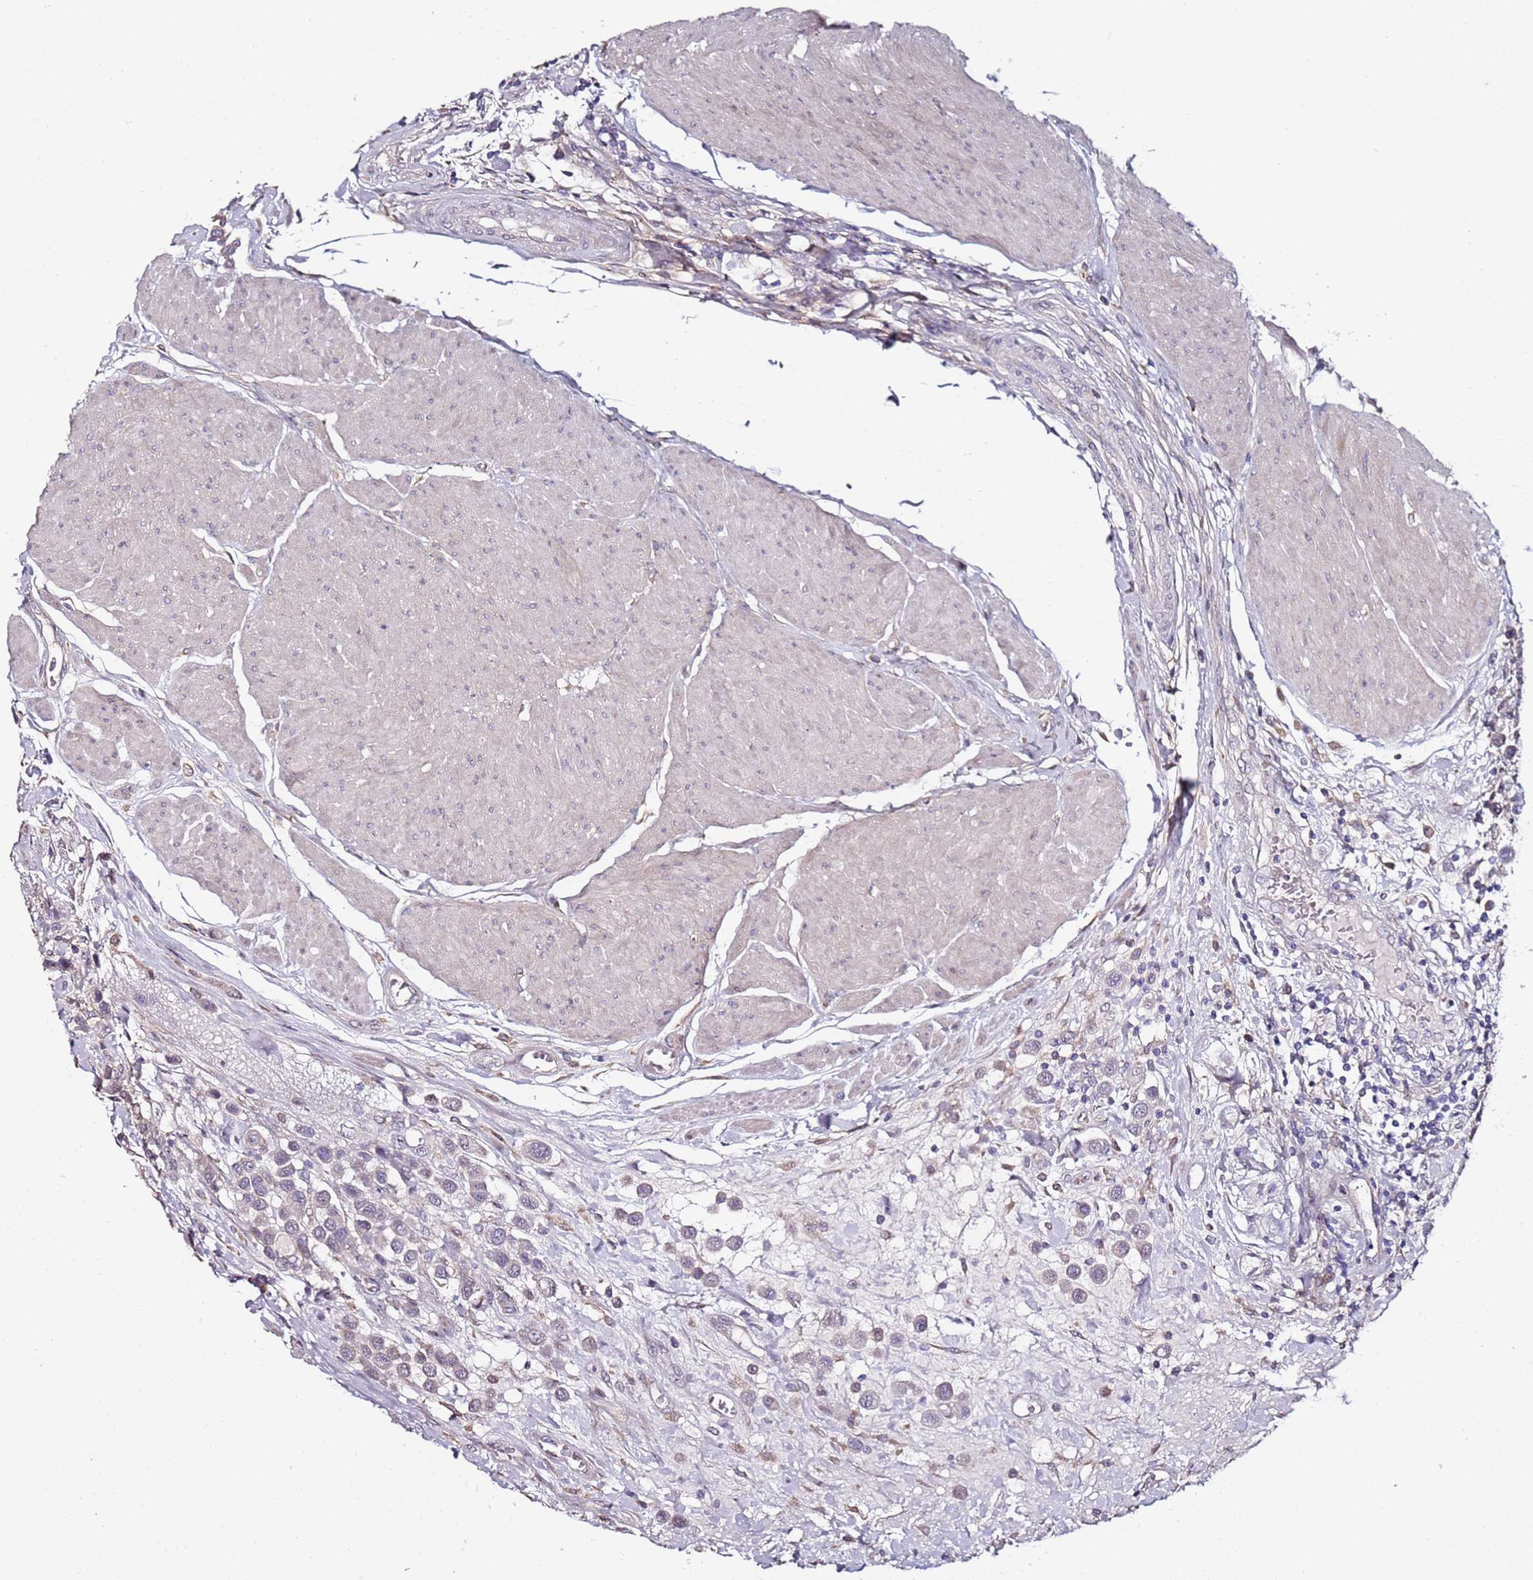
{"staining": {"intensity": "negative", "quantity": "none", "location": "none"}, "tissue": "urothelial cancer", "cell_type": "Tumor cells", "image_type": "cancer", "snomed": [{"axis": "morphology", "description": "Urothelial carcinoma, High grade"}, {"axis": "topography", "description": "Urinary bladder"}], "caption": "Immunohistochemical staining of human urothelial carcinoma (high-grade) reveals no significant staining in tumor cells.", "gene": "C3orf80", "patient": {"sex": "male", "age": 50}}